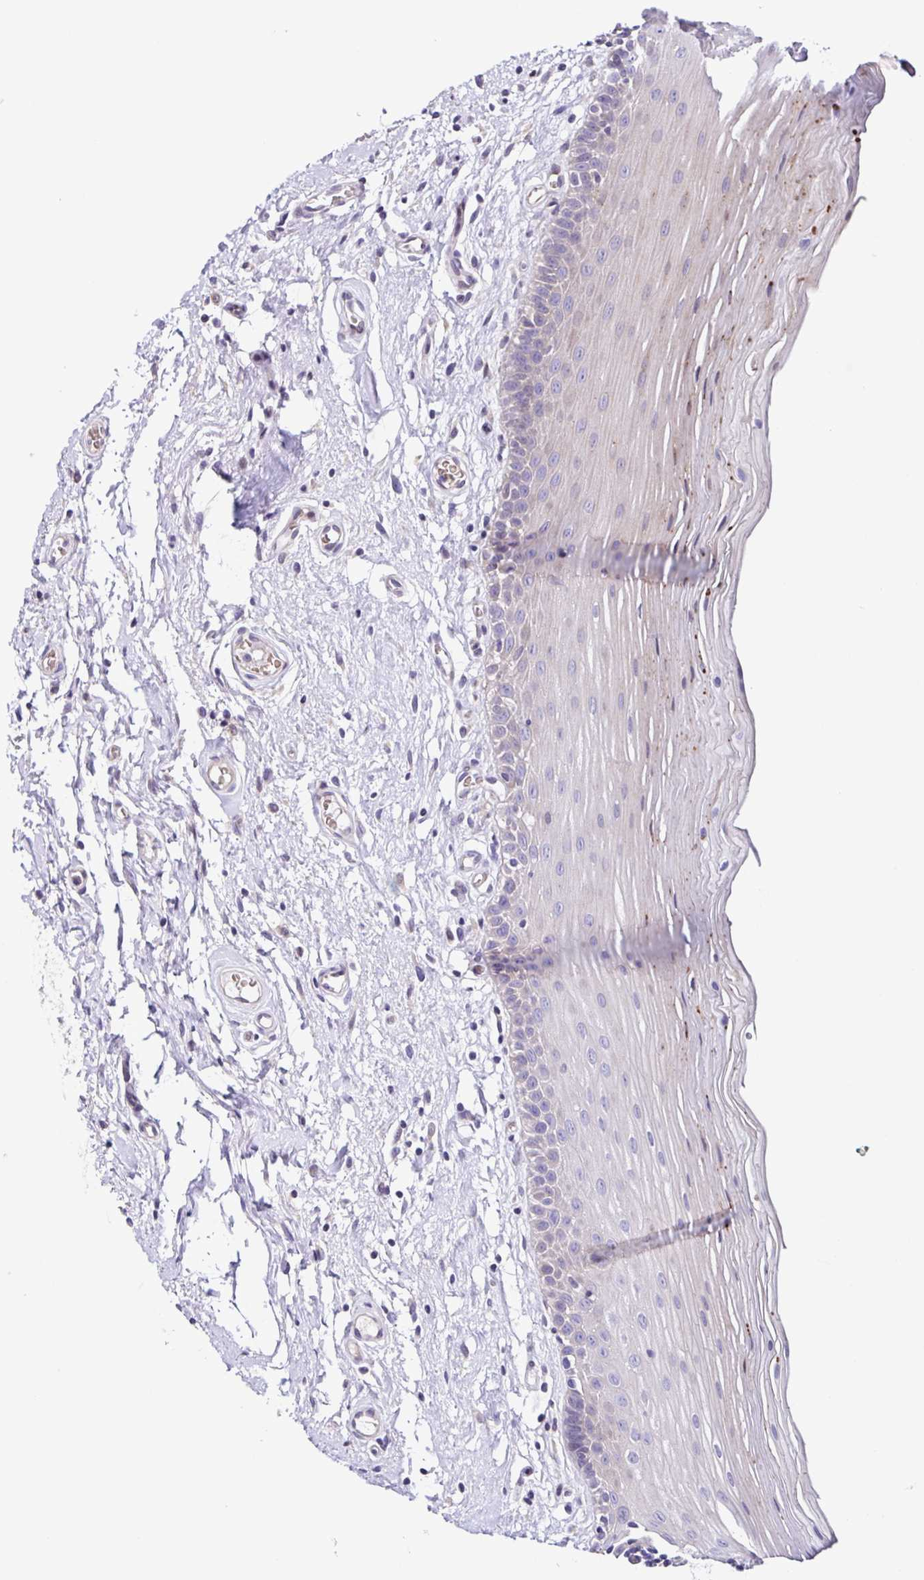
{"staining": {"intensity": "negative", "quantity": "none", "location": "none"}, "tissue": "oral mucosa", "cell_type": "Squamous epithelial cells", "image_type": "normal", "snomed": [{"axis": "morphology", "description": "Normal tissue, NOS"}, {"axis": "morphology", "description": "Squamous cell carcinoma, NOS"}, {"axis": "topography", "description": "Oral tissue"}, {"axis": "topography", "description": "Tounge, NOS"}, {"axis": "topography", "description": "Head-Neck"}], "caption": "The immunohistochemistry photomicrograph has no significant staining in squamous epithelial cells of oral mucosa. The staining is performed using DAB (3,3'-diaminobenzidine) brown chromogen with nuclei counter-stained in using hematoxylin.", "gene": "RNFT2", "patient": {"sex": "male", "age": 62}}